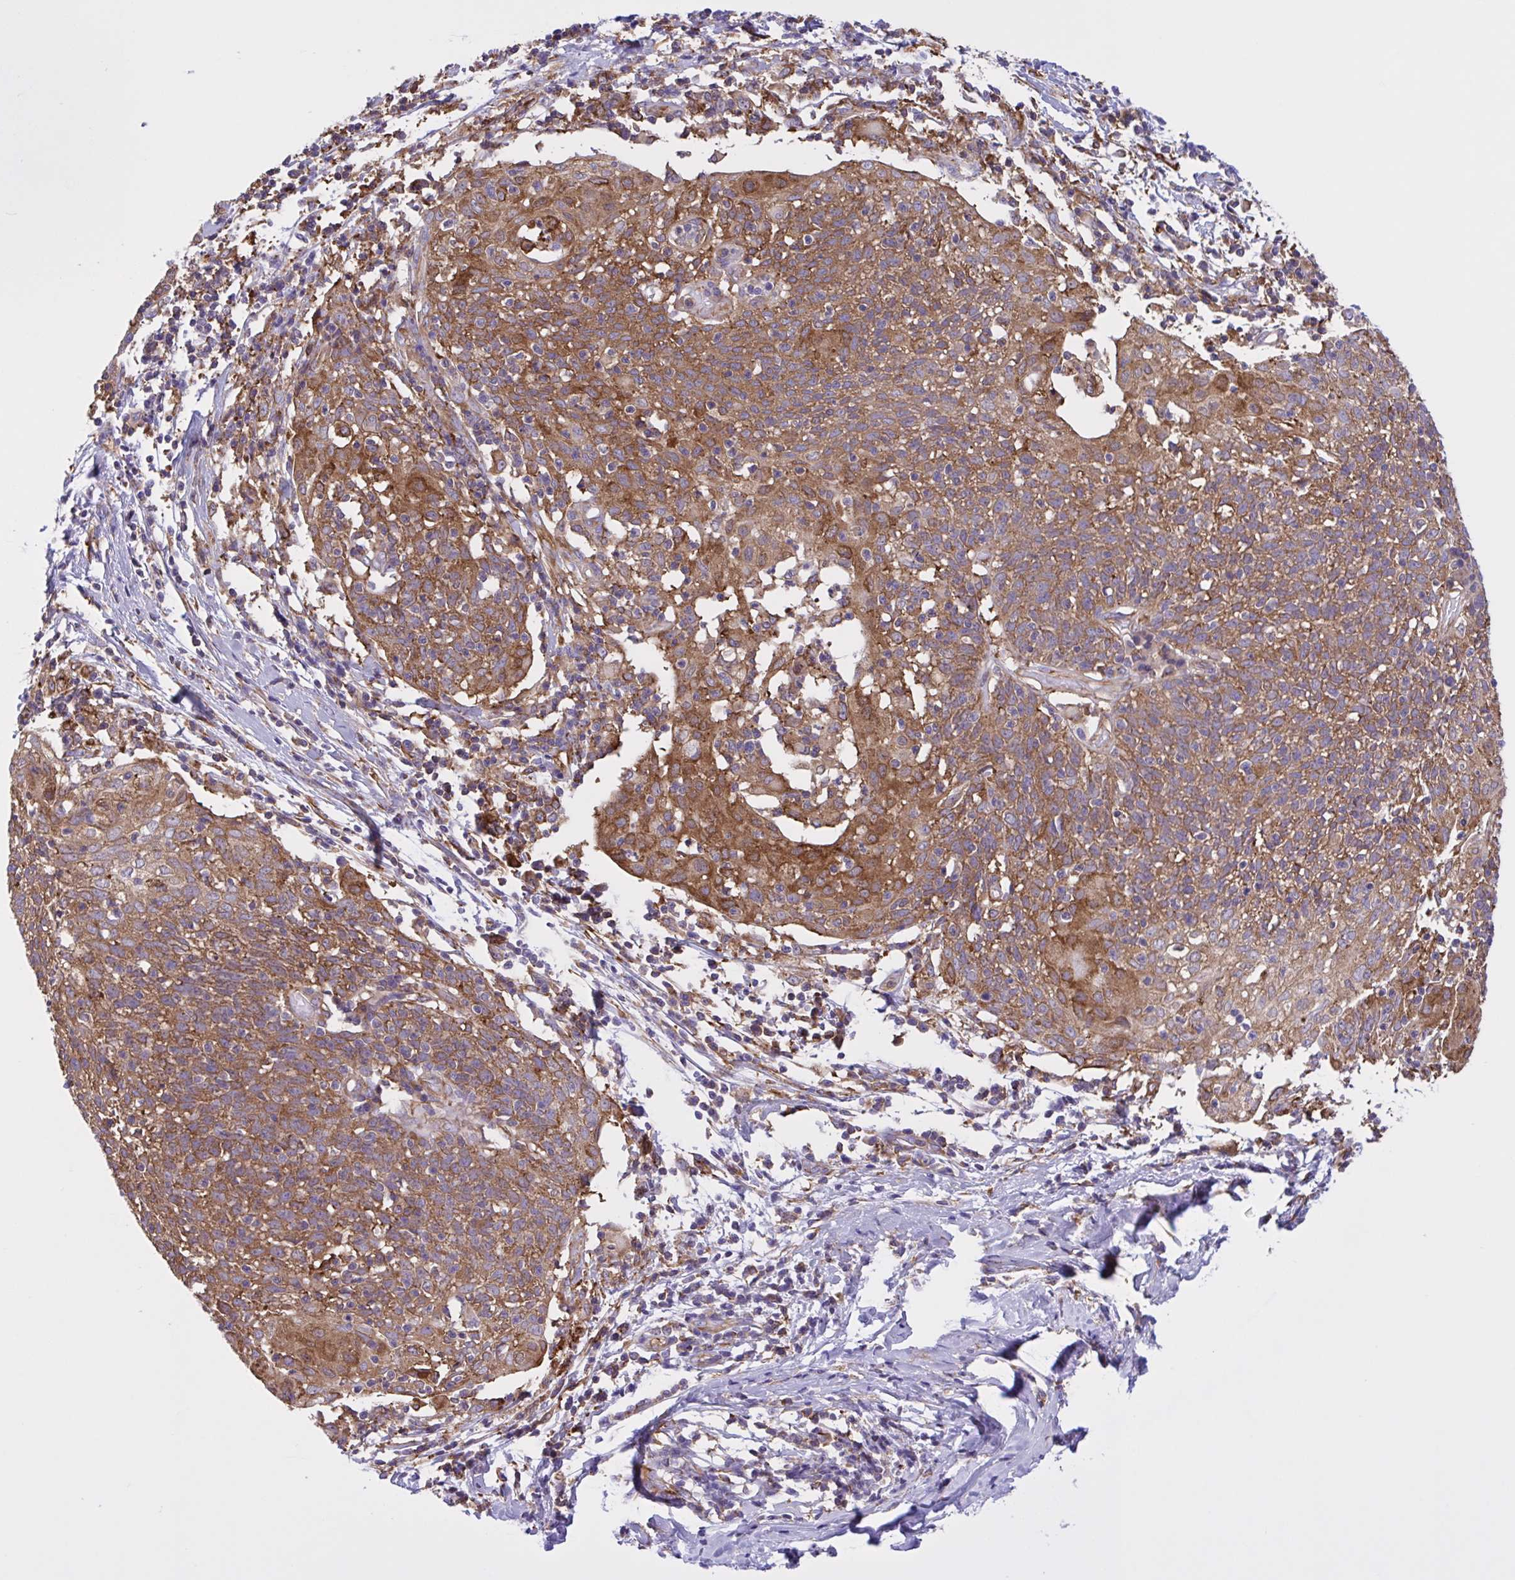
{"staining": {"intensity": "strong", "quantity": ">75%", "location": "cytoplasmic/membranous"}, "tissue": "cervical cancer", "cell_type": "Tumor cells", "image_type": "cancer", "snomed": [{"axis": "morphology", "description": "Squamous cell carcinoma, NOS"}, {"axis": "topography", "description": "Cervix"}], "caption": "Immunohistochemistry image of neoplastic tissue: human cervical squamous cell carcinoma stained using IHC exhibits high levels of strong protein expression localized specifically in the cytoplasmic/membranous of tumor cells, appearing as a cytoplasmic/membranous brown color.", "gene": "OR51M1", "patient": {"sex": "female", "age": 52}}